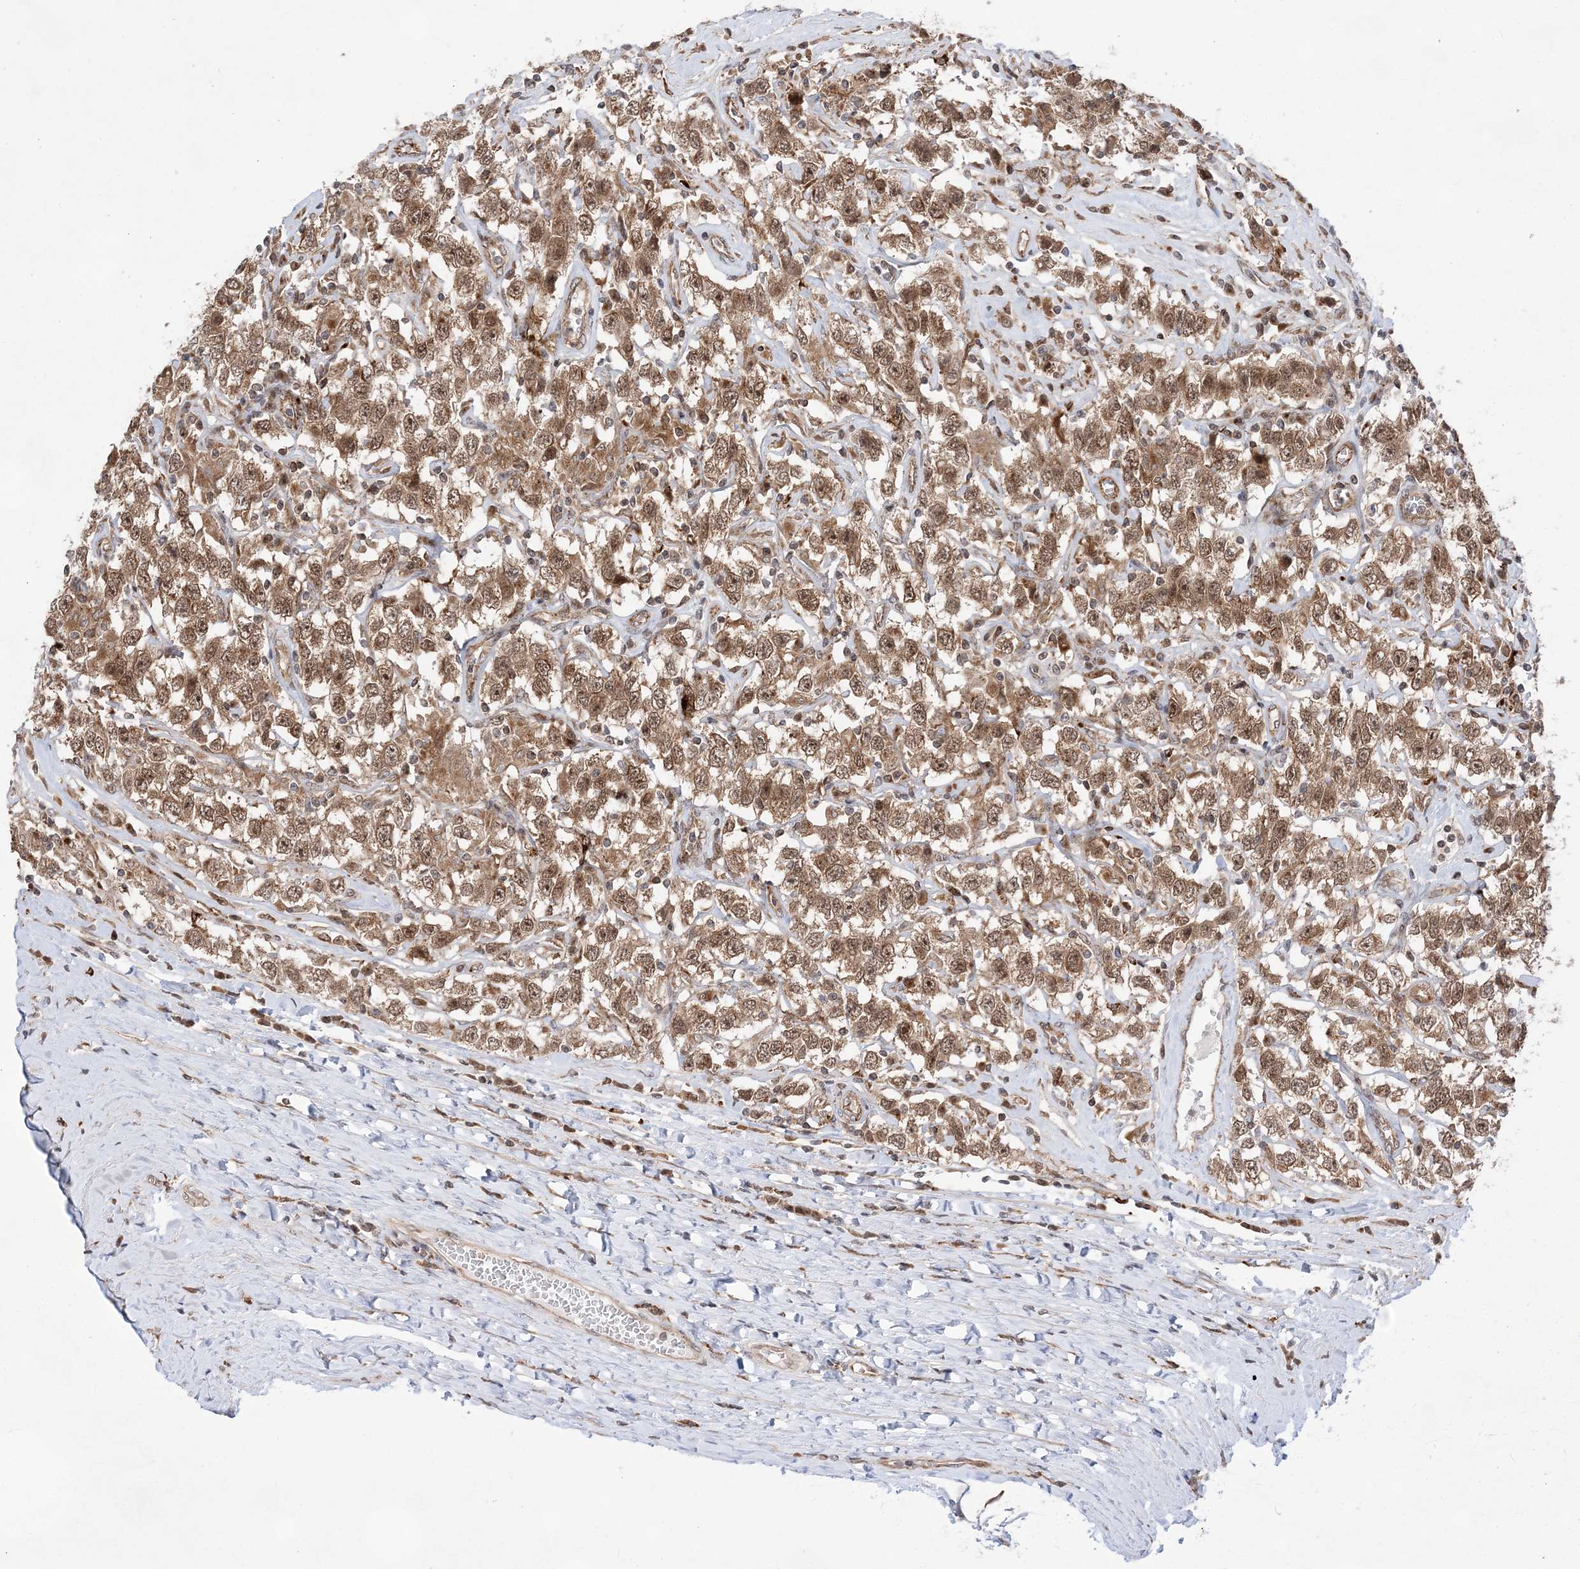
{"staining": {"intensity": "moderate", "quantity": ">75%", "location": "cytoplasmic/membranous,nuclear"}, "tissue": "testis cancer", "cell_type": "Tumor cells", "image_type": "cancer", "snomed": [{"axis": "morphology", "description": "Seminoma, NOS"}, {"axis": "topography", "description": "Testis"}], "caption": "Immunohistochemistry (IHC) (DAB) staining of seminoma (testis) demonstrates moderate cytoplasmic/membranous and nuclear protein positivity in approximately >75% of tumor cells.", "gene": "ANAPC15", "patient": {"sex": "male", "age": 41}}